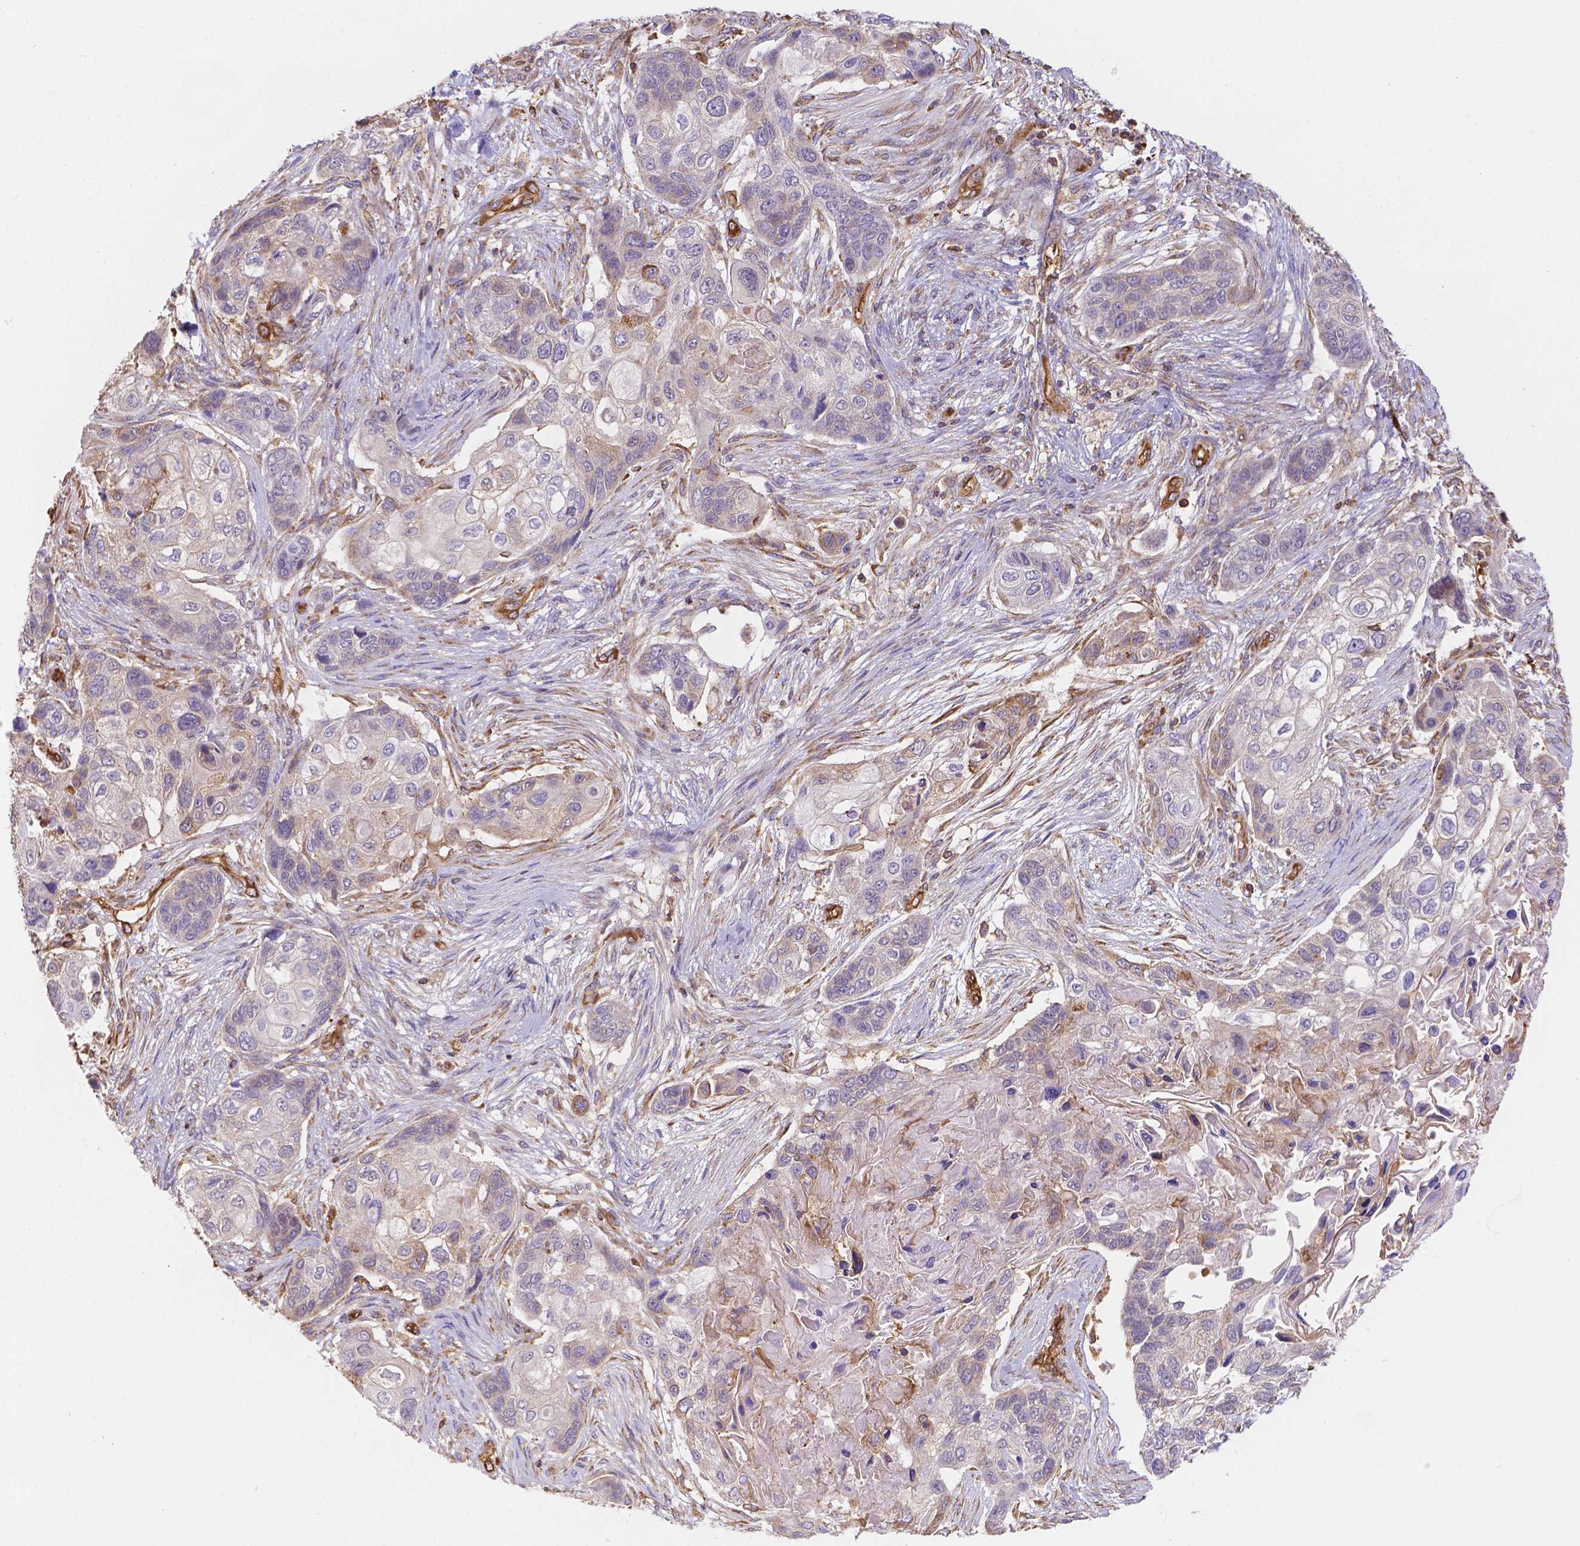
{"staining": {"intensity": "weak", "quantity": "<25%", "location": "cytoplasmic/membranous"}, "tissue": "lung cancer", "cell_type": "Tumor cells", "image_type": "cancer", "snomed": [{"axis": "morphology", "description": "Squamous cell carcinoma, NOS"}, {"axis": "topography", "description": "Lung"}], "caption": "Human lung cancer stained for a protein using IHC exhibits no expression in tumor cells.", "gene": "DMWD", "patient": {"sex": "male", "age": 69}}